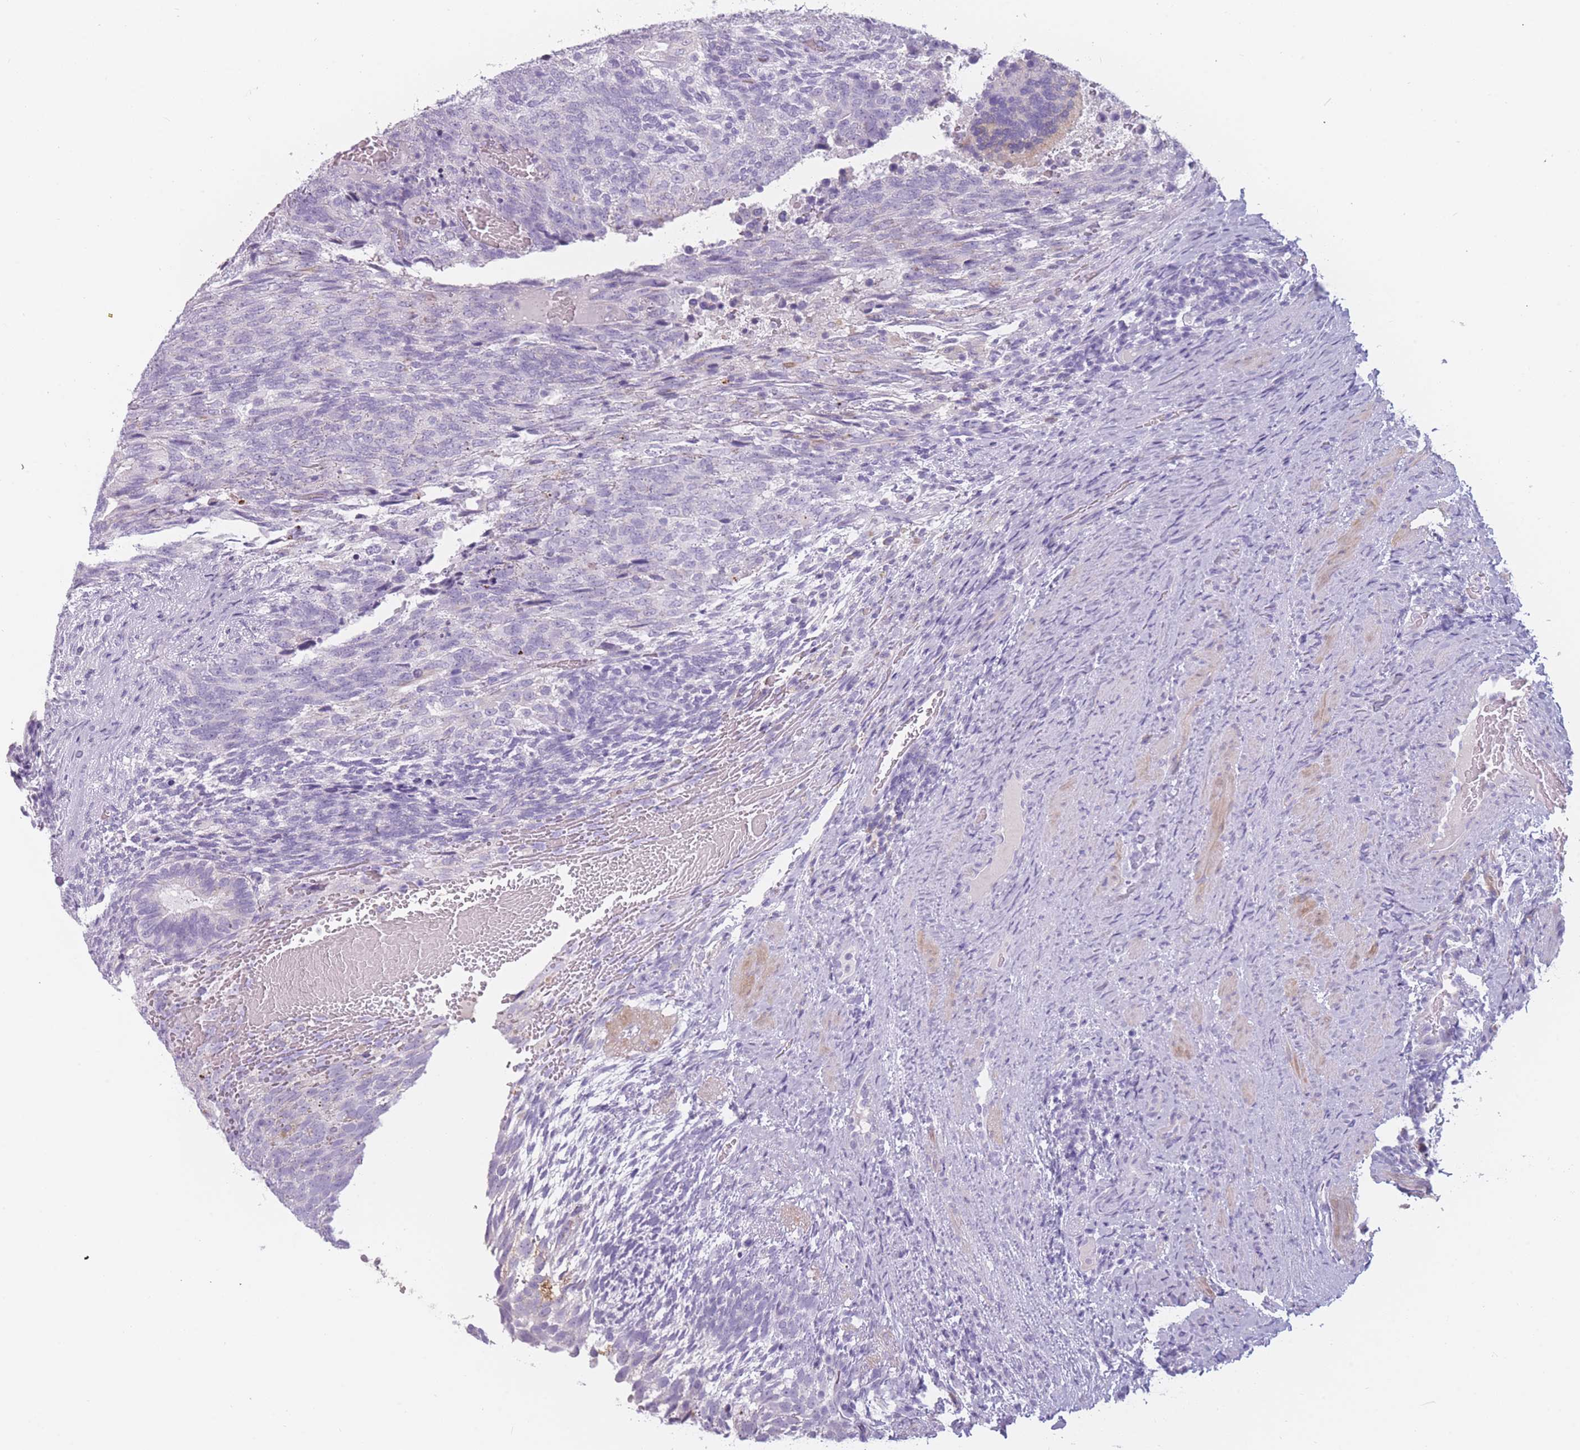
{"staining": {"intensity": "negative", "quantity": "none", "location": "none"}, "tissue": "testis cancer", "cell_type": "Tumor cells", "image_type": "cancer", "snomed": [{"axis": "morphology", "description": "Carcinoma, Embryonal, NOS"}, {"axis": "topography", "description": "Testis"}], "caption": "High power microscopy image of an immunohistochemistry (IHC) photomicrograph of testis cancer (embryonal carcinoma), revealing no significant positivity in tumor cells.", "gene": "PPFIA3", "patient": {"sex": "male", "age": 23}}